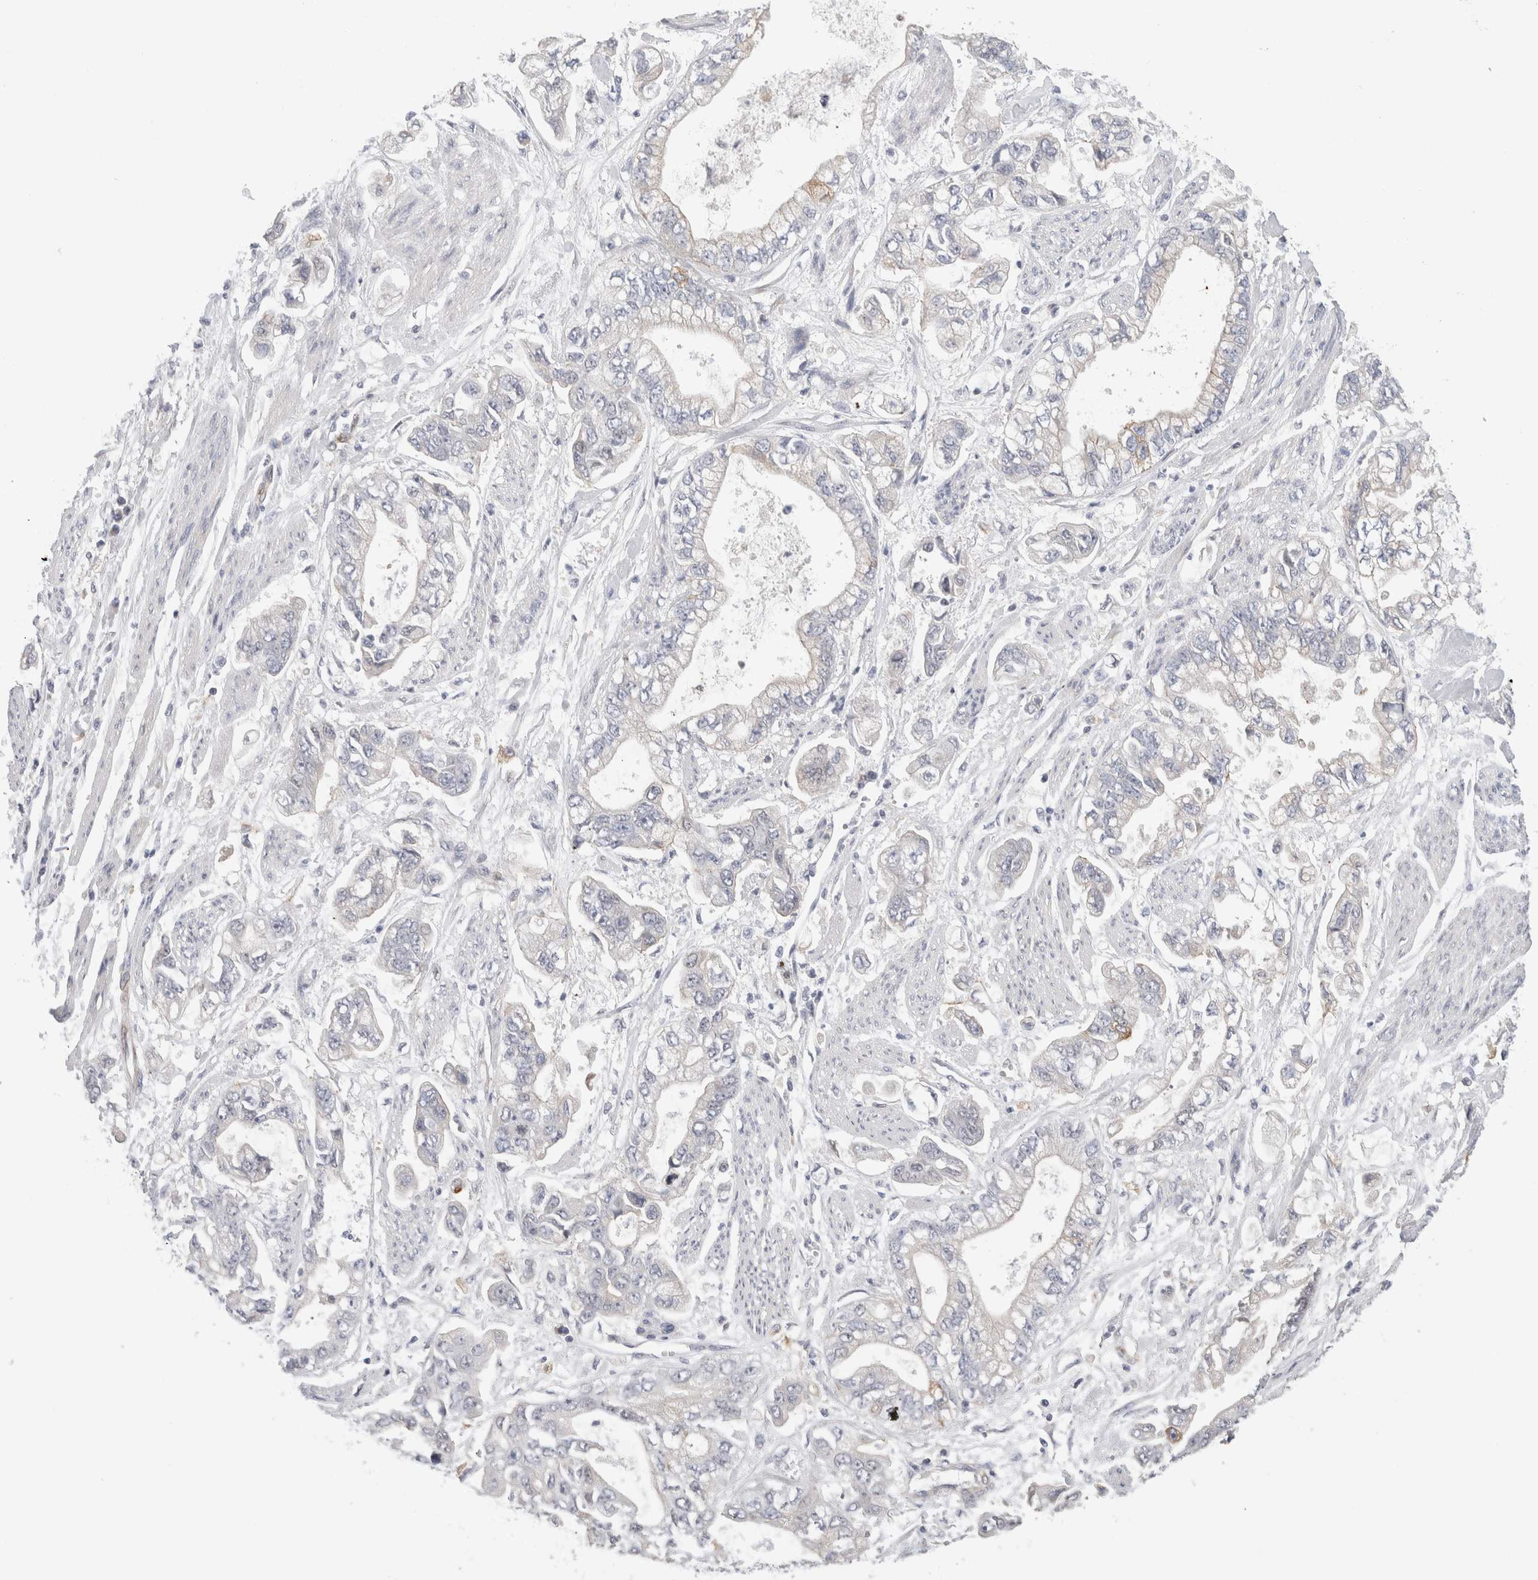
{"staining": {"intensity": "negative", "quantity": "none", "location": "none"}, "tissue": "stomach cancer", "cell_type": "Tumor cells", "image_type": "cancer", "snomed": [{"axis": "morphology", "description": "Normal tissue, NOS"}, {"axis": "morphology", "description": "Adenocarcinoma, NOS"}, {"axis": "topography", "description": "Stomach"}], "caption": "This is a histopathology image of IHC staining of stomach cancer (adenocarcinoma), which shows no expression in tumor cells.", "gene": "SYTL5", "patient": {"sex": "male", "age": 62}}